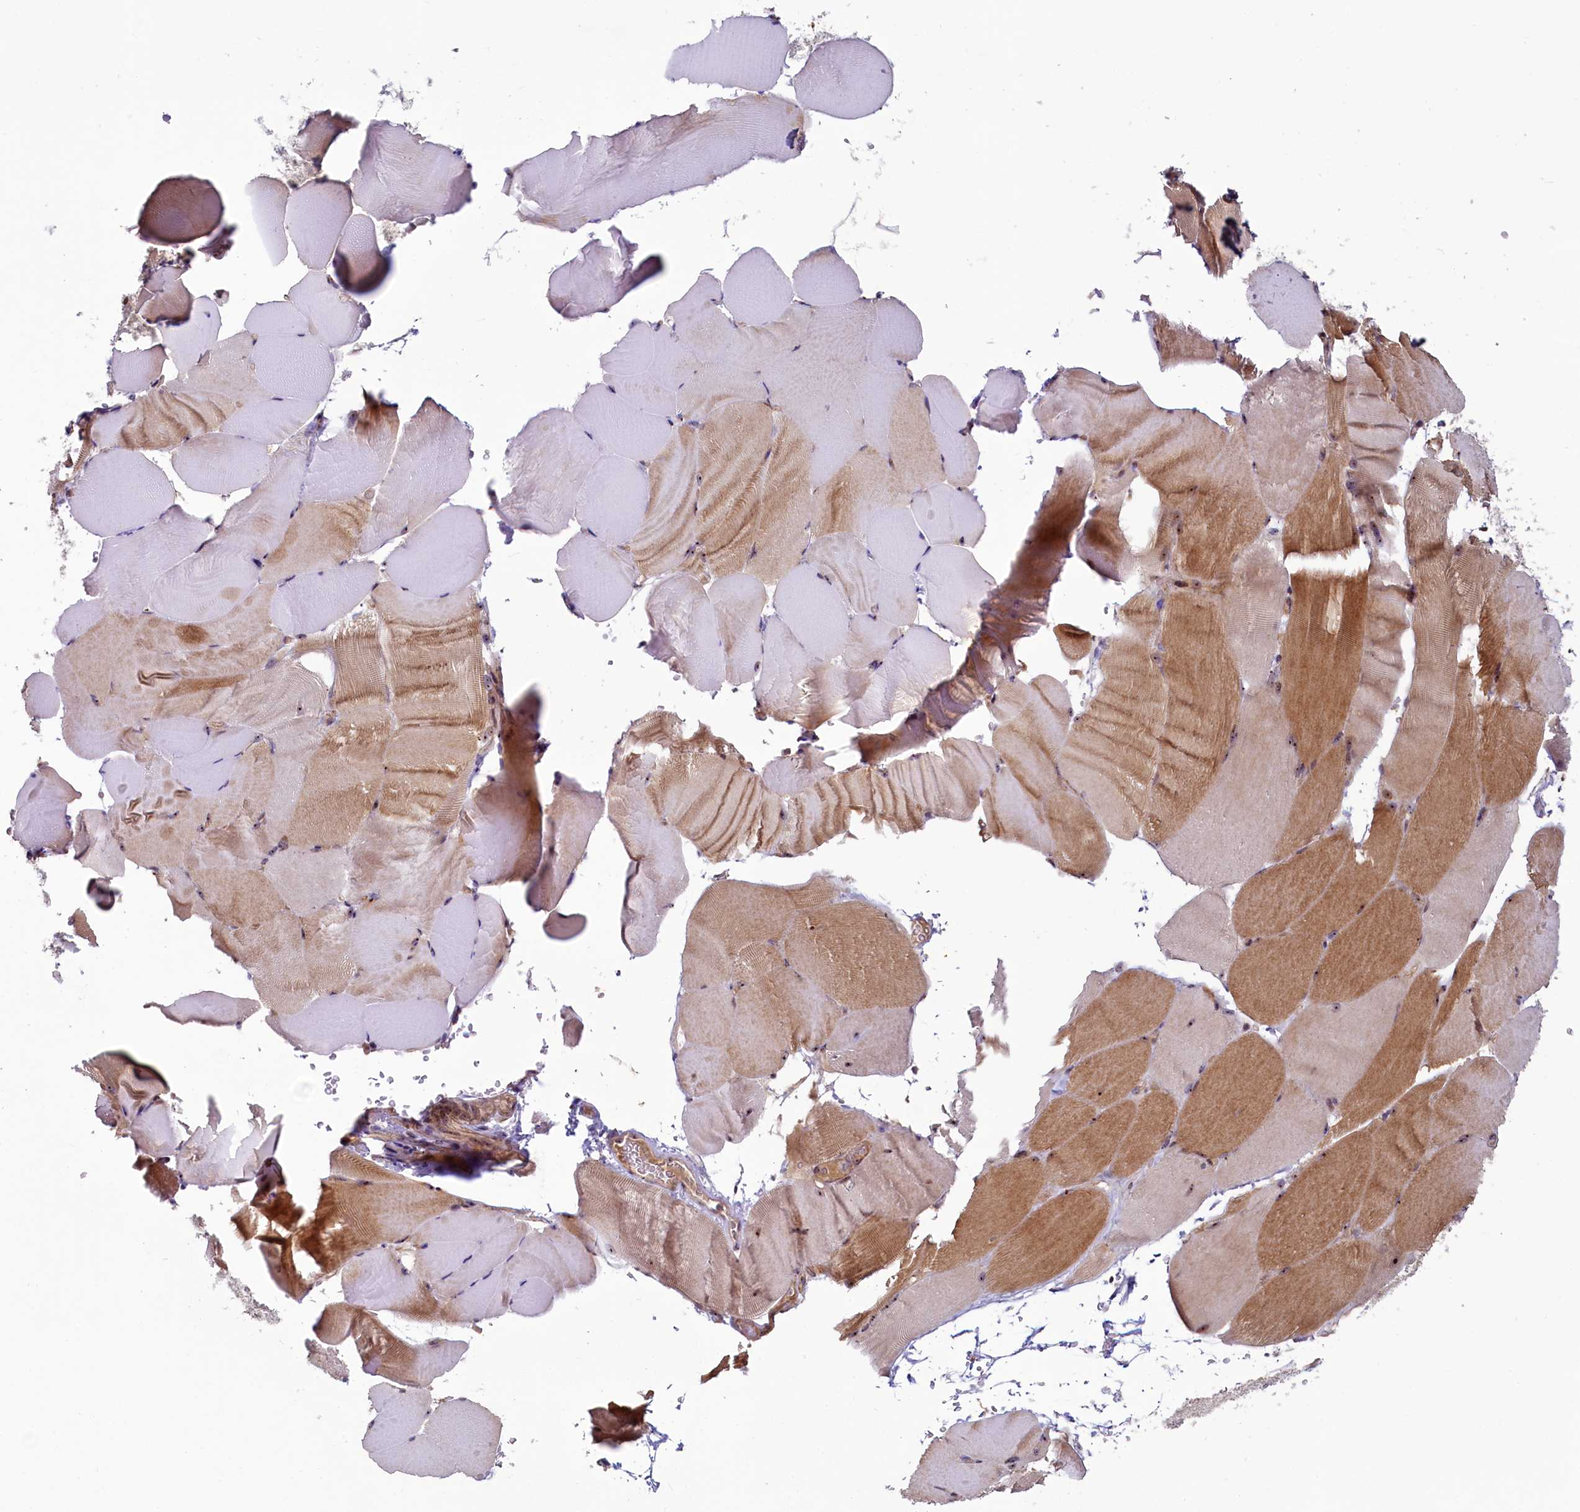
{"staining": {"intensity": "moderate", "quantity": "25%-75%", "location": "cytoplasmic/membranous,nuclear"}, "tissue": "skeletal muscle", "cell_type": "Myocytes", "image_type": "normal", "snomed": [{"axis": "morphology", "description": "Normal tissue, NOS"}, {"axis": "topography", "description": "Skeletal muscle"}, {"axis": "topography", "description": "Parathyroid gland"}], "caption": "Immunohistochemistry (IHC) staining of benign skeletal muscle, which shows medium levels of moderate cytoplasmic/membranous,nuclear staining in about 25%-75% of myocytes indicating moderate cytoplasmic/membranous,nuclear protein staining. The staining was performed using DAB (3,3'-diaminobenzidine) (brown) for protein detection and nuclei were counterstained in hematoxylin (blue).", "gene": "TCOF1", "patient": {"sex": "female", "age": 37}}